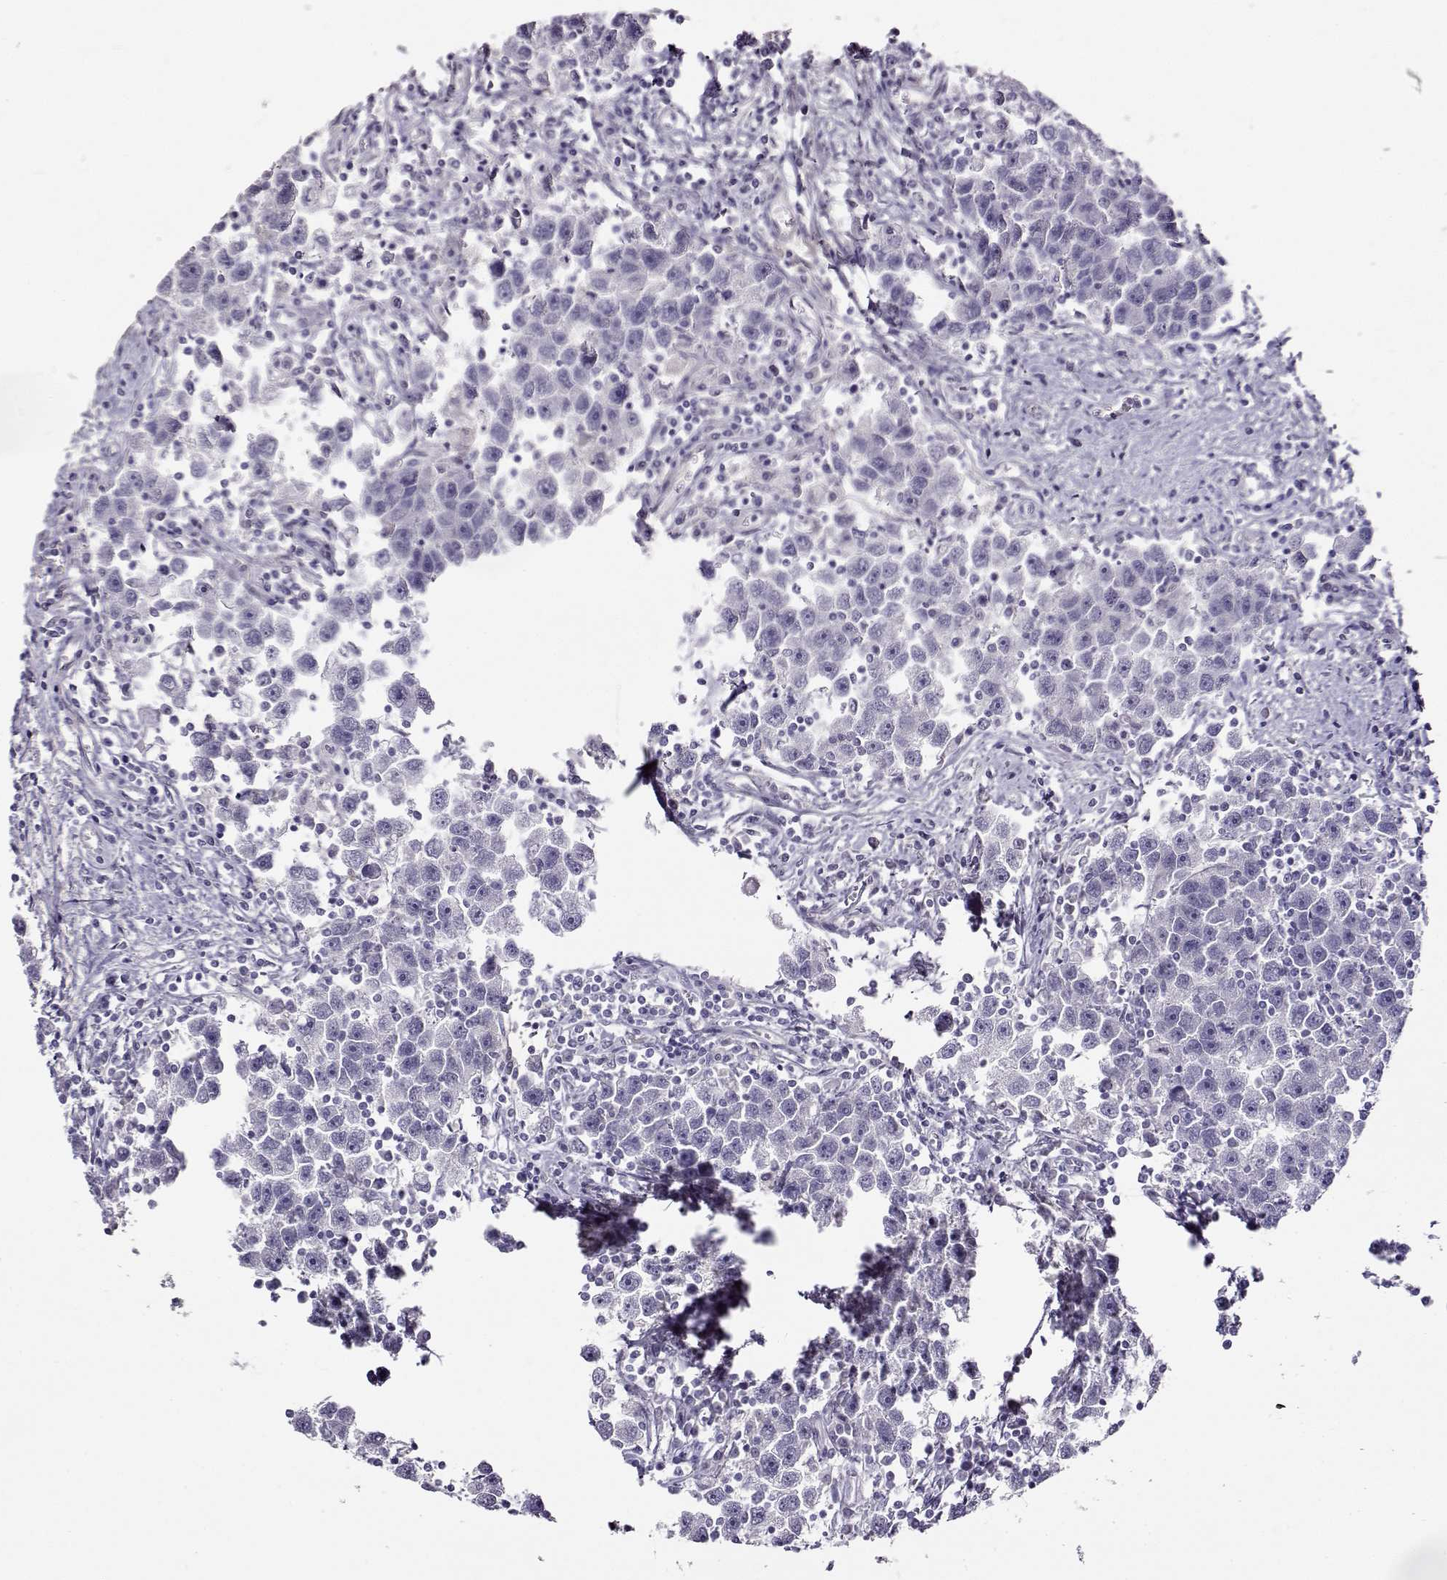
{"staining": {"intensity": "negative", "quantity": "none", "location": "none"}, "tissue": "testis cancer", "cell_type": "Tumor cells", "image_type": "cancer", "snomed": [{"axis": "morphology", "description": "Seminoma, NOS"}, {"axis": "topography", "description": "Testis"}], "caption": "An IHC photomicrograph of testis seminoma is shown. There is no staining in tumor cells of testis seminoma.", "gene": "CCR8", "patient": {"sex": "male", "age": 30}}